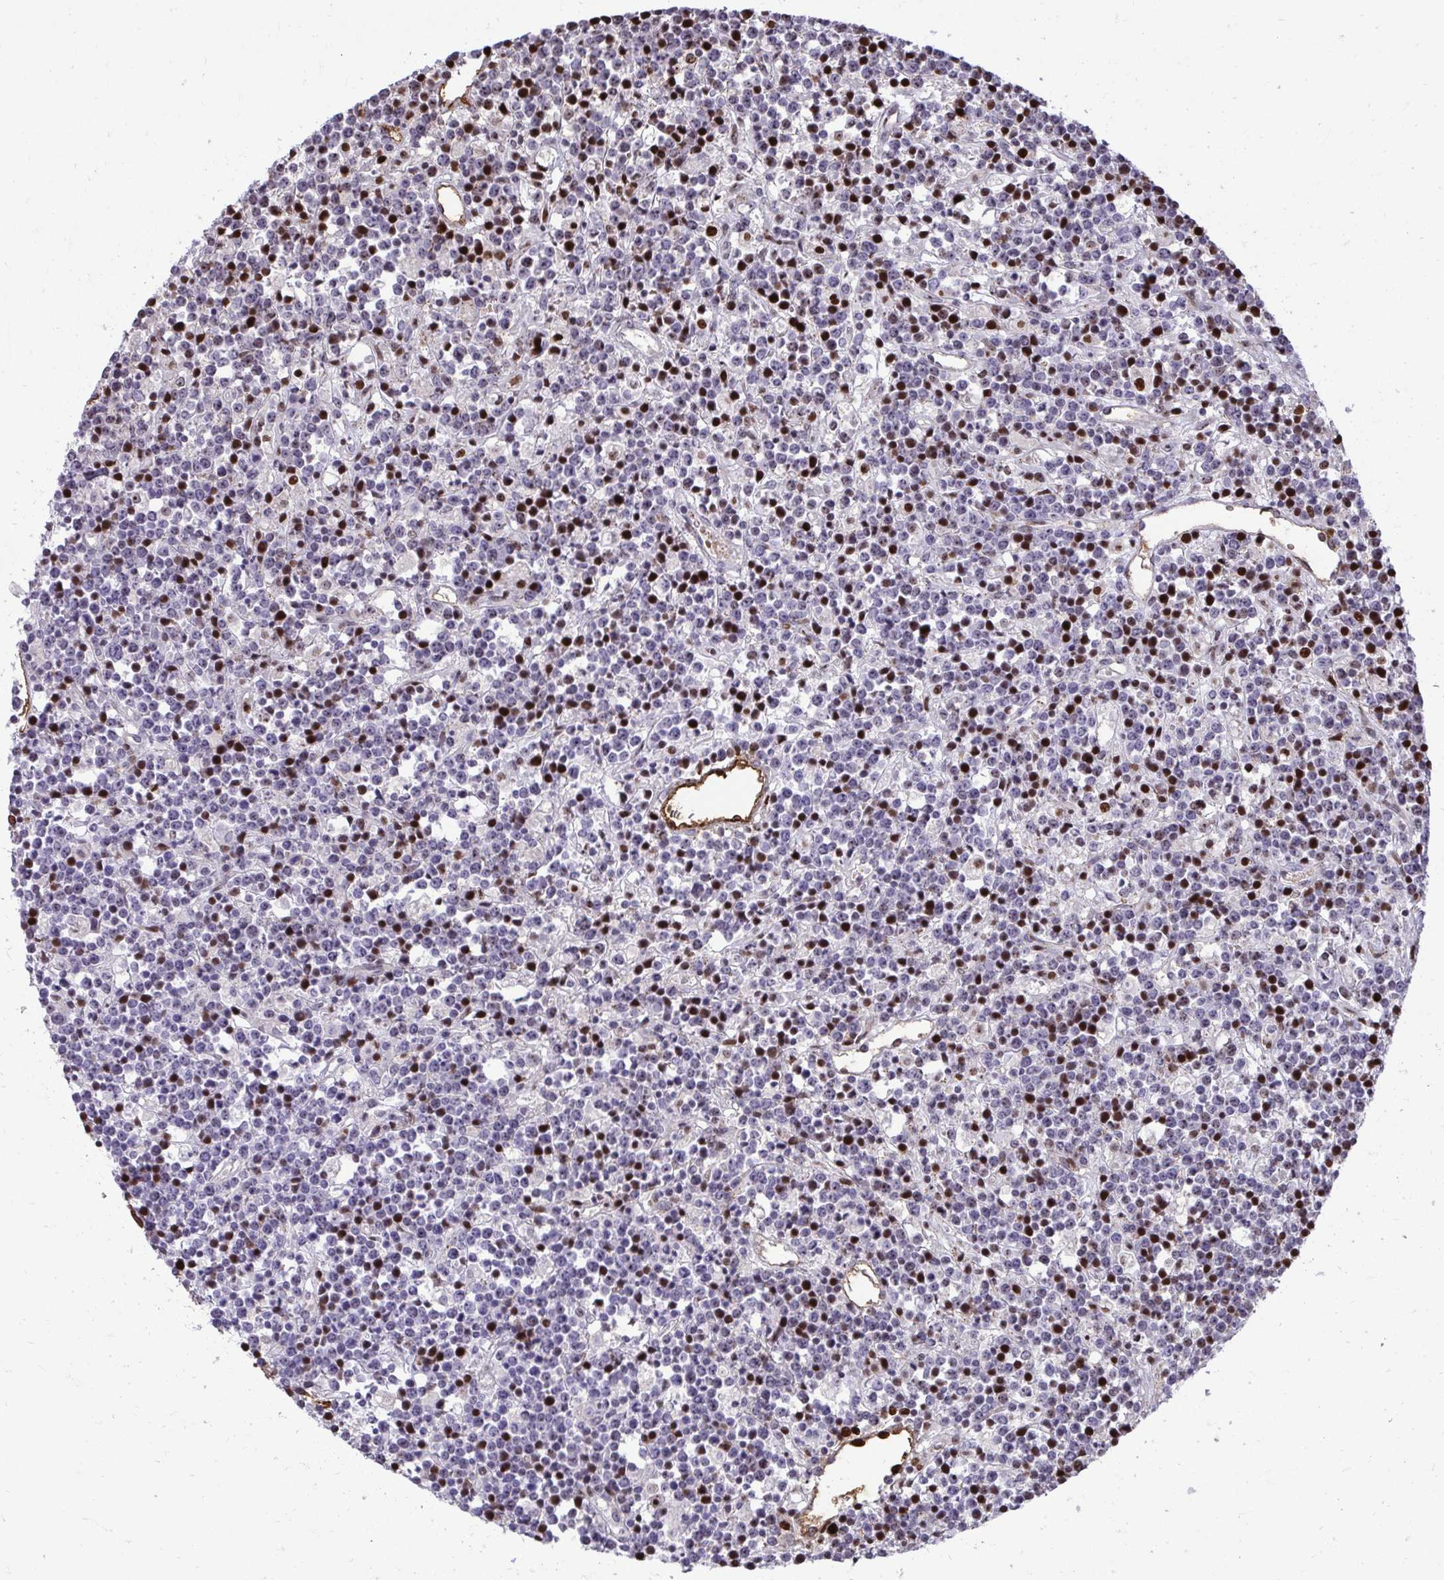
{"staining": {"intensity": "strong", "quantity": "<25%", "location": "nuclear"}, "tissue": "lymphoma", "cell_type": "Tumor cells", "image_type": "cancer", "snomed": [{"axis": "morphology", "description": "Malignant lymphoma, non-Hodgkin's type, High grade"}, {"axis": "topography", "description": "Ovary"}], "caption": "Lymphoma tissue exhibits strong nuclear staining in approximately <25% of tumor cells (DAB (3,3'-diaminobenzidine) IHC, brown staining for protein, blue staining for nuclei).", "gene": "DLX4", "patient": {"sex": "female", "age": 56}}